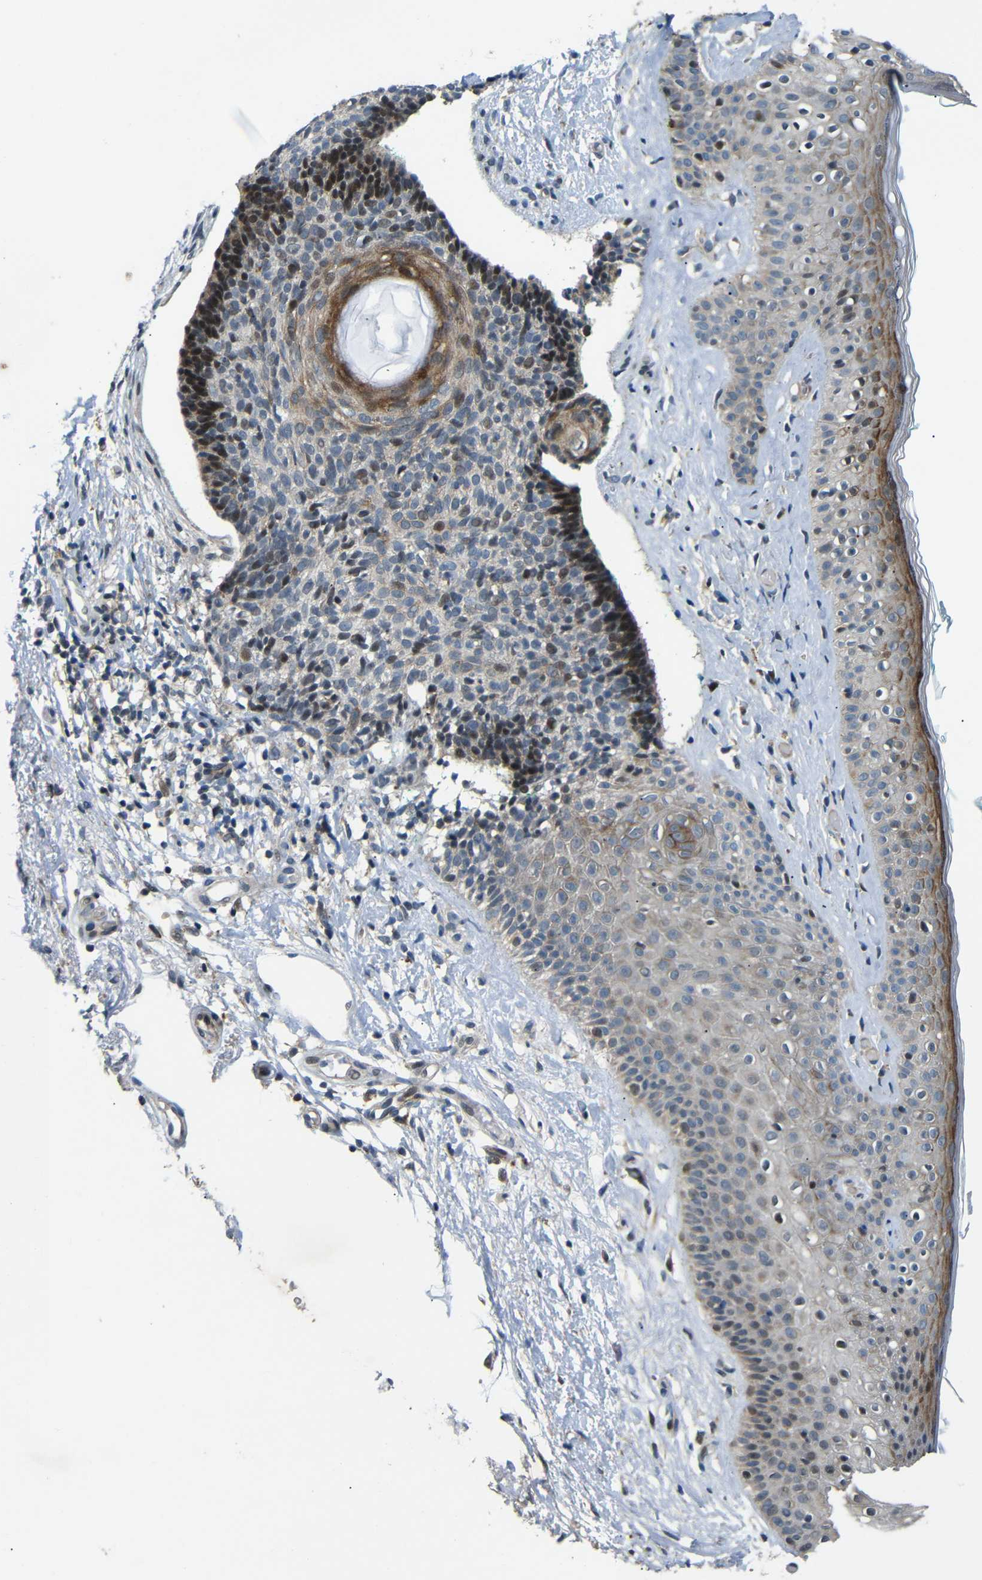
{"staining": {"intensity": "moderate", "quantity": "<25%", "location": "cytoplasmic/membranous,nuclear"}, "tissue": "skin cancer", "cell_type": "Tumor cells", "image_type": "cancer", "snomed": [{"axis": "morphology", "description": "Basal cell carcinoma"}, {"axis": "topography", "description": "Skin"}], "caption": "Moderate cytoplasmic/membranous and nuclear positivity for a protein is appreciated in approximately <25% of tumor cells of skin cancer (basal cell carcinoma) using immunohistochemistry.", "gene": "SYDE1", "patient": {"sex": "female", "age": 84}}